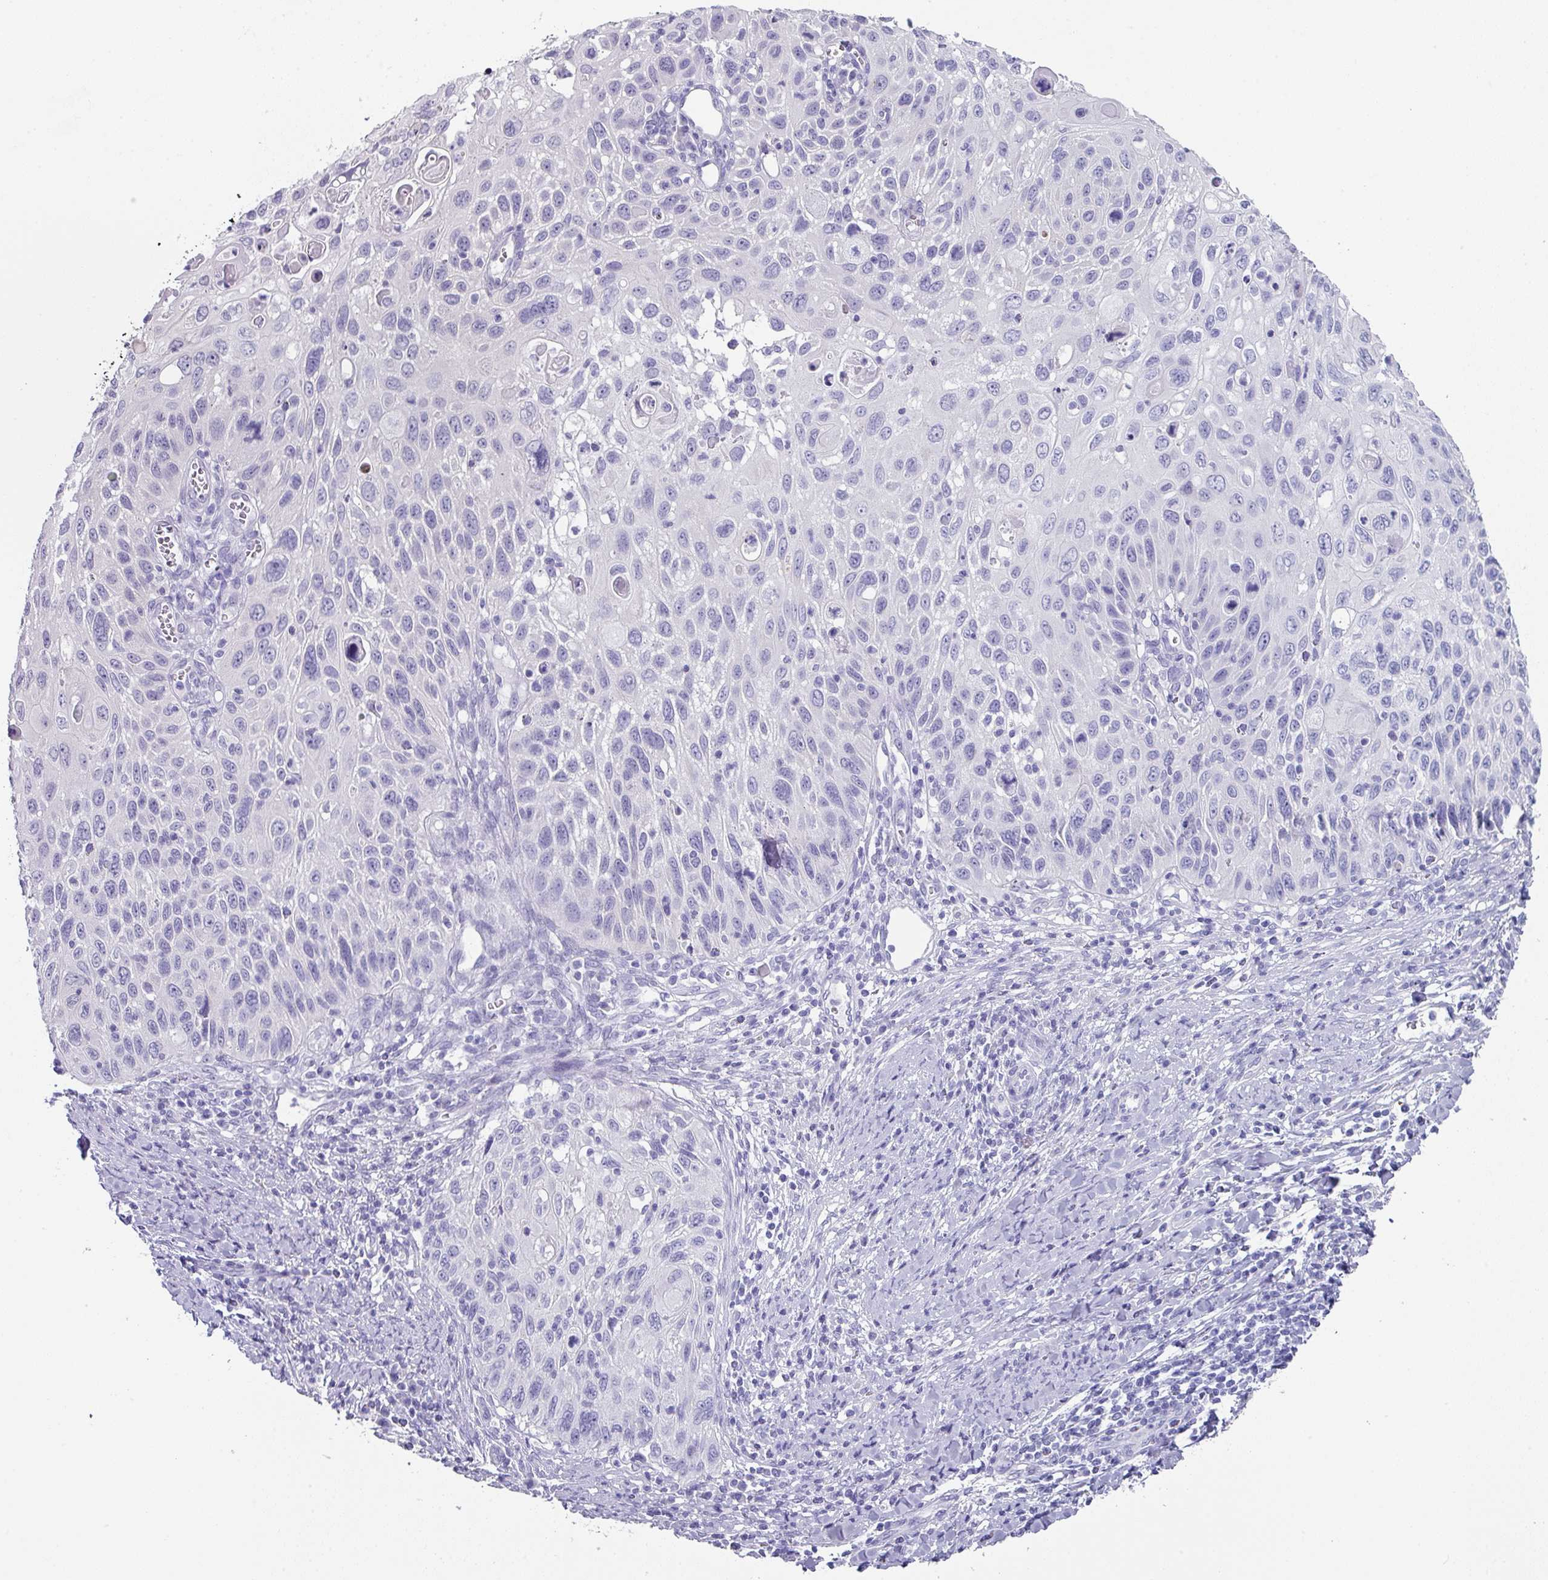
{"staining": {"intensity": "negative", "quantity": "none", "location": "none"}, "tissue": "cervical cancer", "cell_type": "Tumor cells", "image_type": "cancer", "snomed": [{"axis": "morphology", "description": "Squamous cell carcinoma, NOS"}, {"axis": "topography", "description": "Cervix"}], "caption": "An immunohistochemistry (IHC) micrograph of cervical cancer (squamous cell carcinoma) is shown. There is no staining in tumor cells of cervical cancer (squamous cell carcinoma).", "gene": "PEX10", "patient": {"sex": "female", "age": 70}}